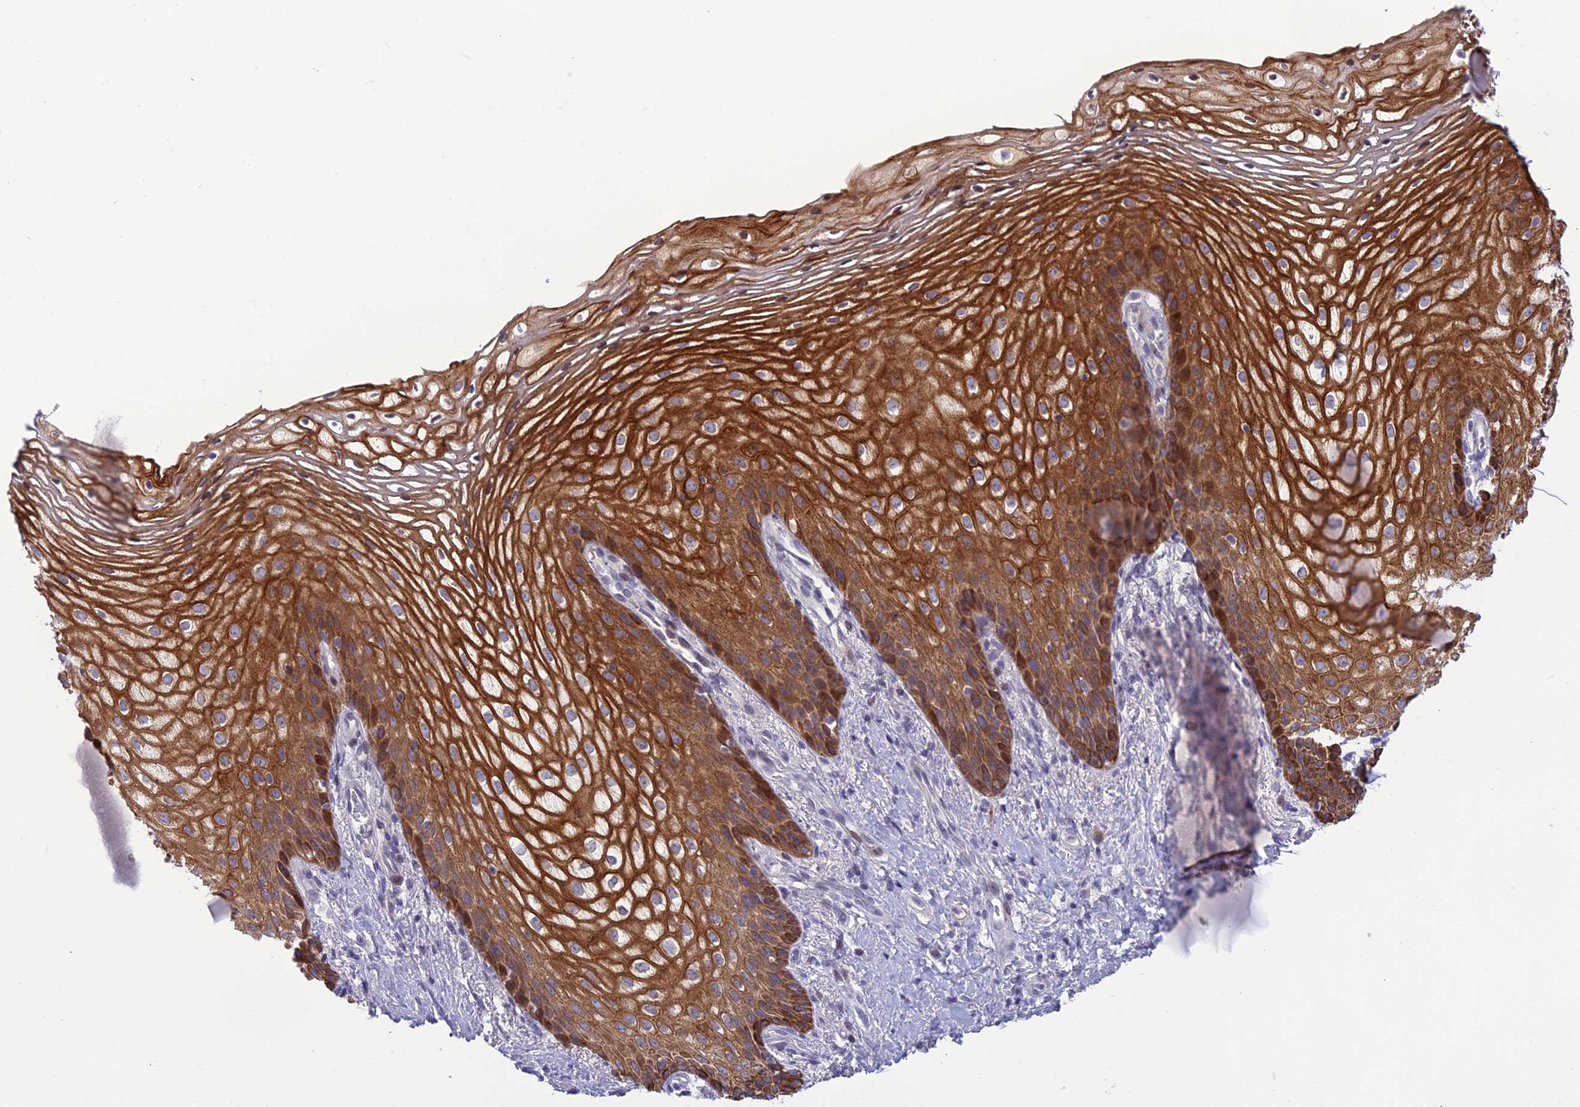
{"staining": {"intensity": "strong", "quantity": ">75%", "location": "cytoplasmic/membranous"}, "tissue": "vagina", "cell_type": "Squamous epithelial cells", "image_type": "normal", "snomed": [{"axis": "morphology", "description": "Normal tissue, NOS"}, {"axis": "topography", "description": "Vagina"}], "caption": "High-magnification brightfield microscopy of unremarkable vagina stained with DAB (brown) and counterstained with hematoxylin (blue). squamous epithelial cells exhibit strong cytoplasmic/membranous staining is identified in approximately>75% of cells. The staining is performed using DAB brown chromogen to label protein expression. The nuclei are counter-stained blue using hematoxylin.", "gene": "TMEM134", "patient": {"sex": "female", "age": 60}}